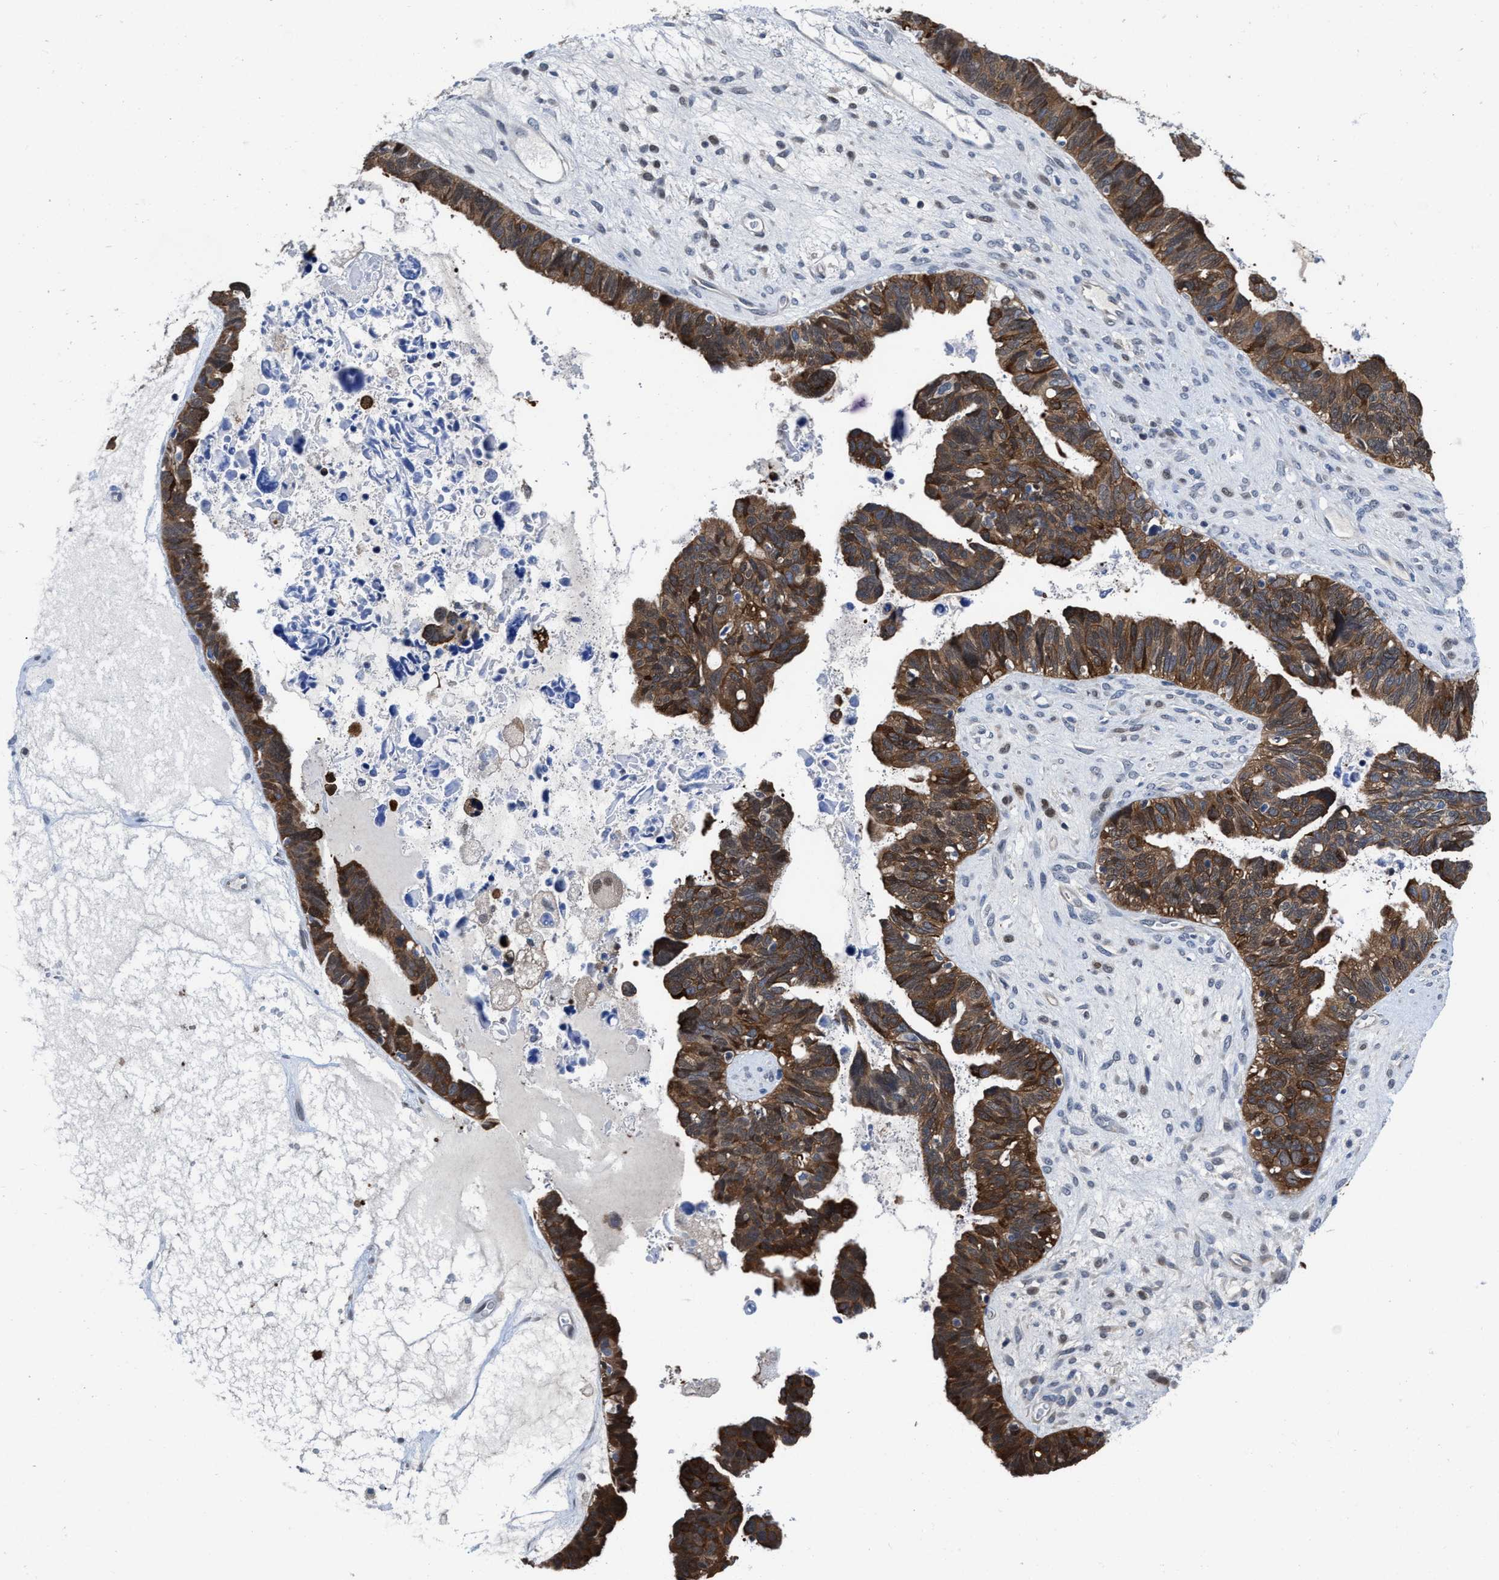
{"staining": {"intensity": "moderate", "quantity": ">75%", "location": "cytoplasmic/membranous"}, "tissue": "ovarian cancer", "cell_type": "Tumor cells", "image_type": "cancer", "snomed": [{"axis": "morphology", "description": "Cystadenocarcinoma, serous, NOS"}, {"axis": "topography", "description": "Ovary"}], "caption": "Ovarian serous cystadenocarcinoma was stained to show a protein in brown. There is medium levels of moderate cytoplasmic/membranous staining in about >75% of tumor cells.", "gene": "KIF12", "patient": {"sex": "female", "age": 79}}